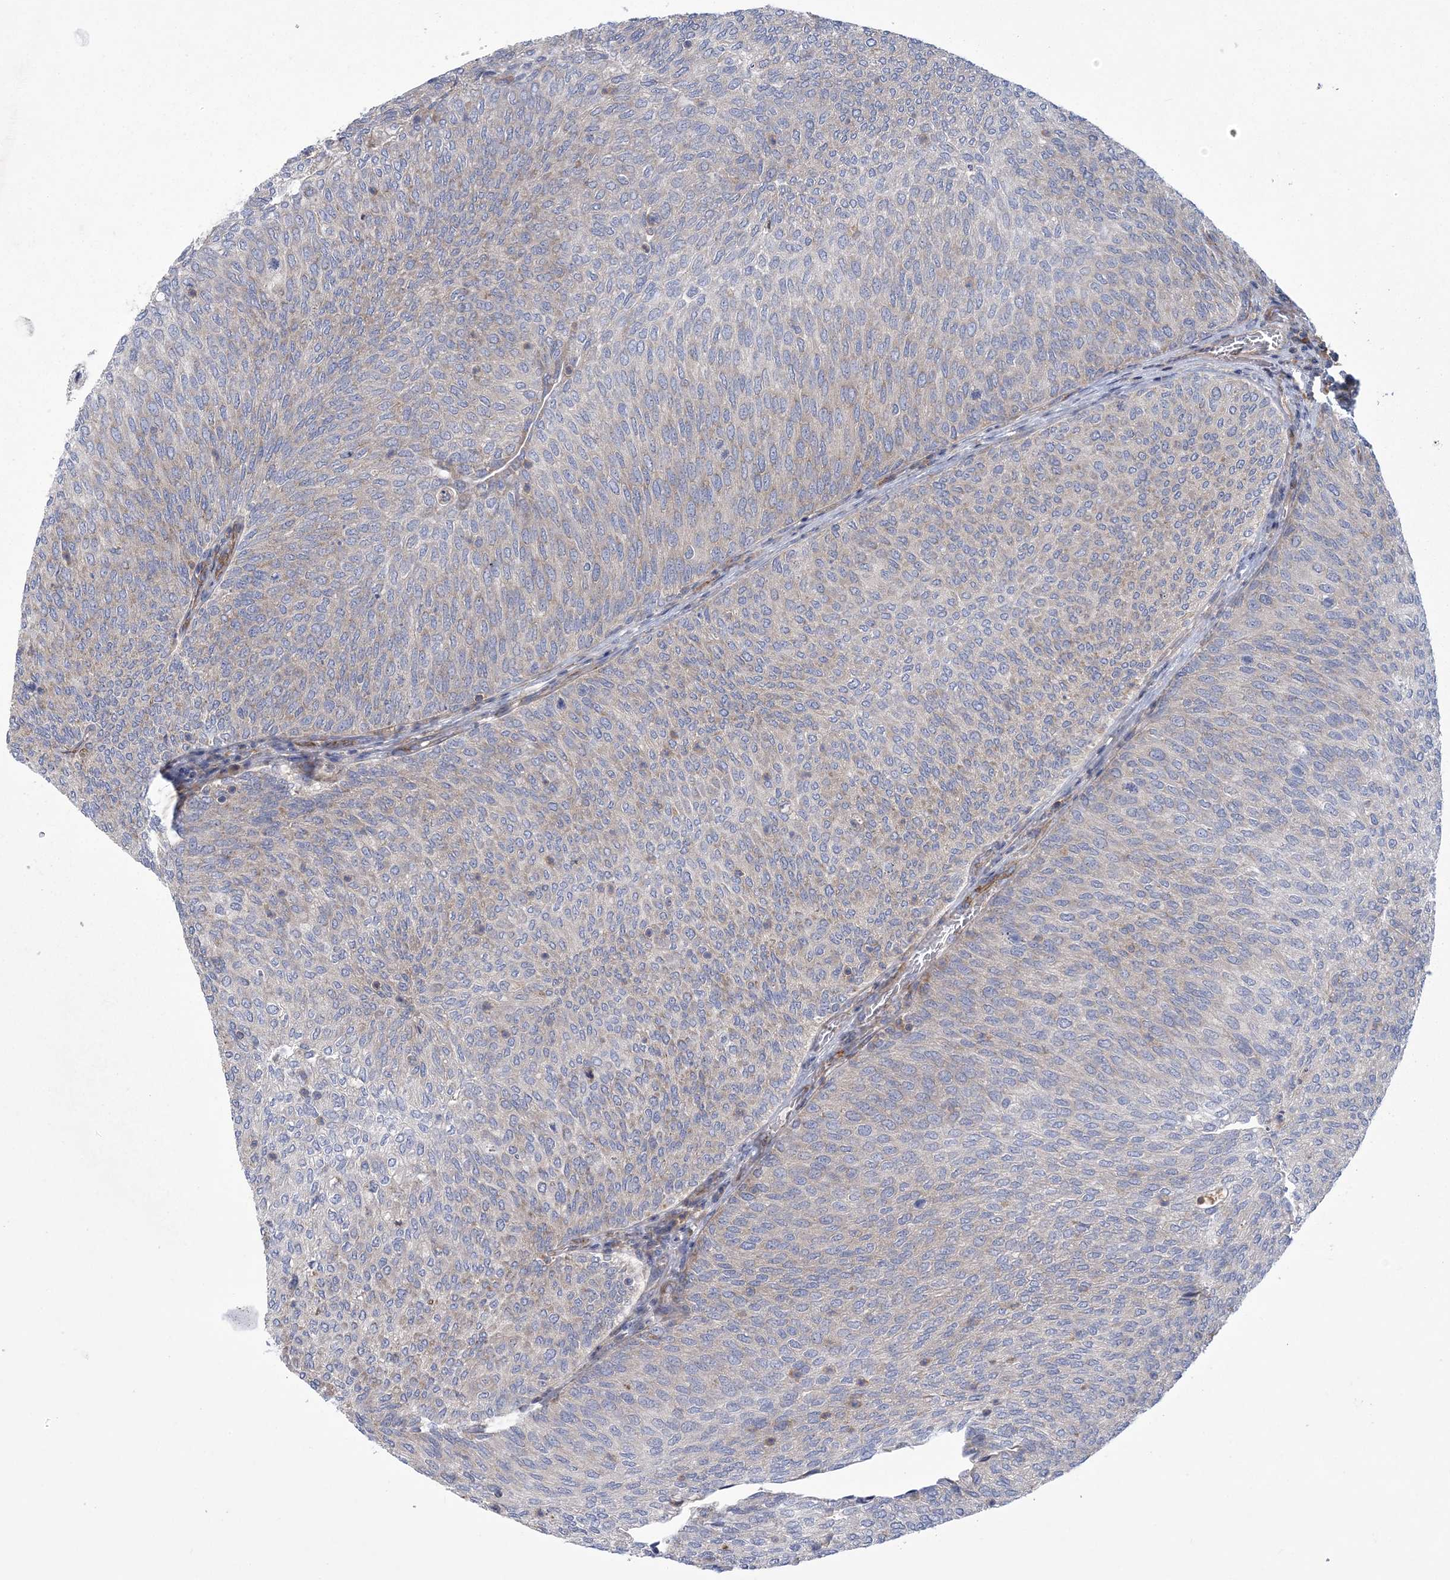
{"staining": {"intensity": "weak", "quantity": "<25%", "location": "cytoplasmic/membranous"}, "tissue": "urothelial cancer", "cell_type": "Tumor cells", "image_type": "cancer", "snomed": [{"axis": "morphology", "description": "Urothelial carcinoma, Low grade"}, {"axis": "topography", "description": "Urinary bladder"}], "caption": "Tumor cells are negative for brown protein staining in low-grade urothelial carcinoma.", "gene": "ARSJ", "patient": {"sex": "female", "age": 79}}